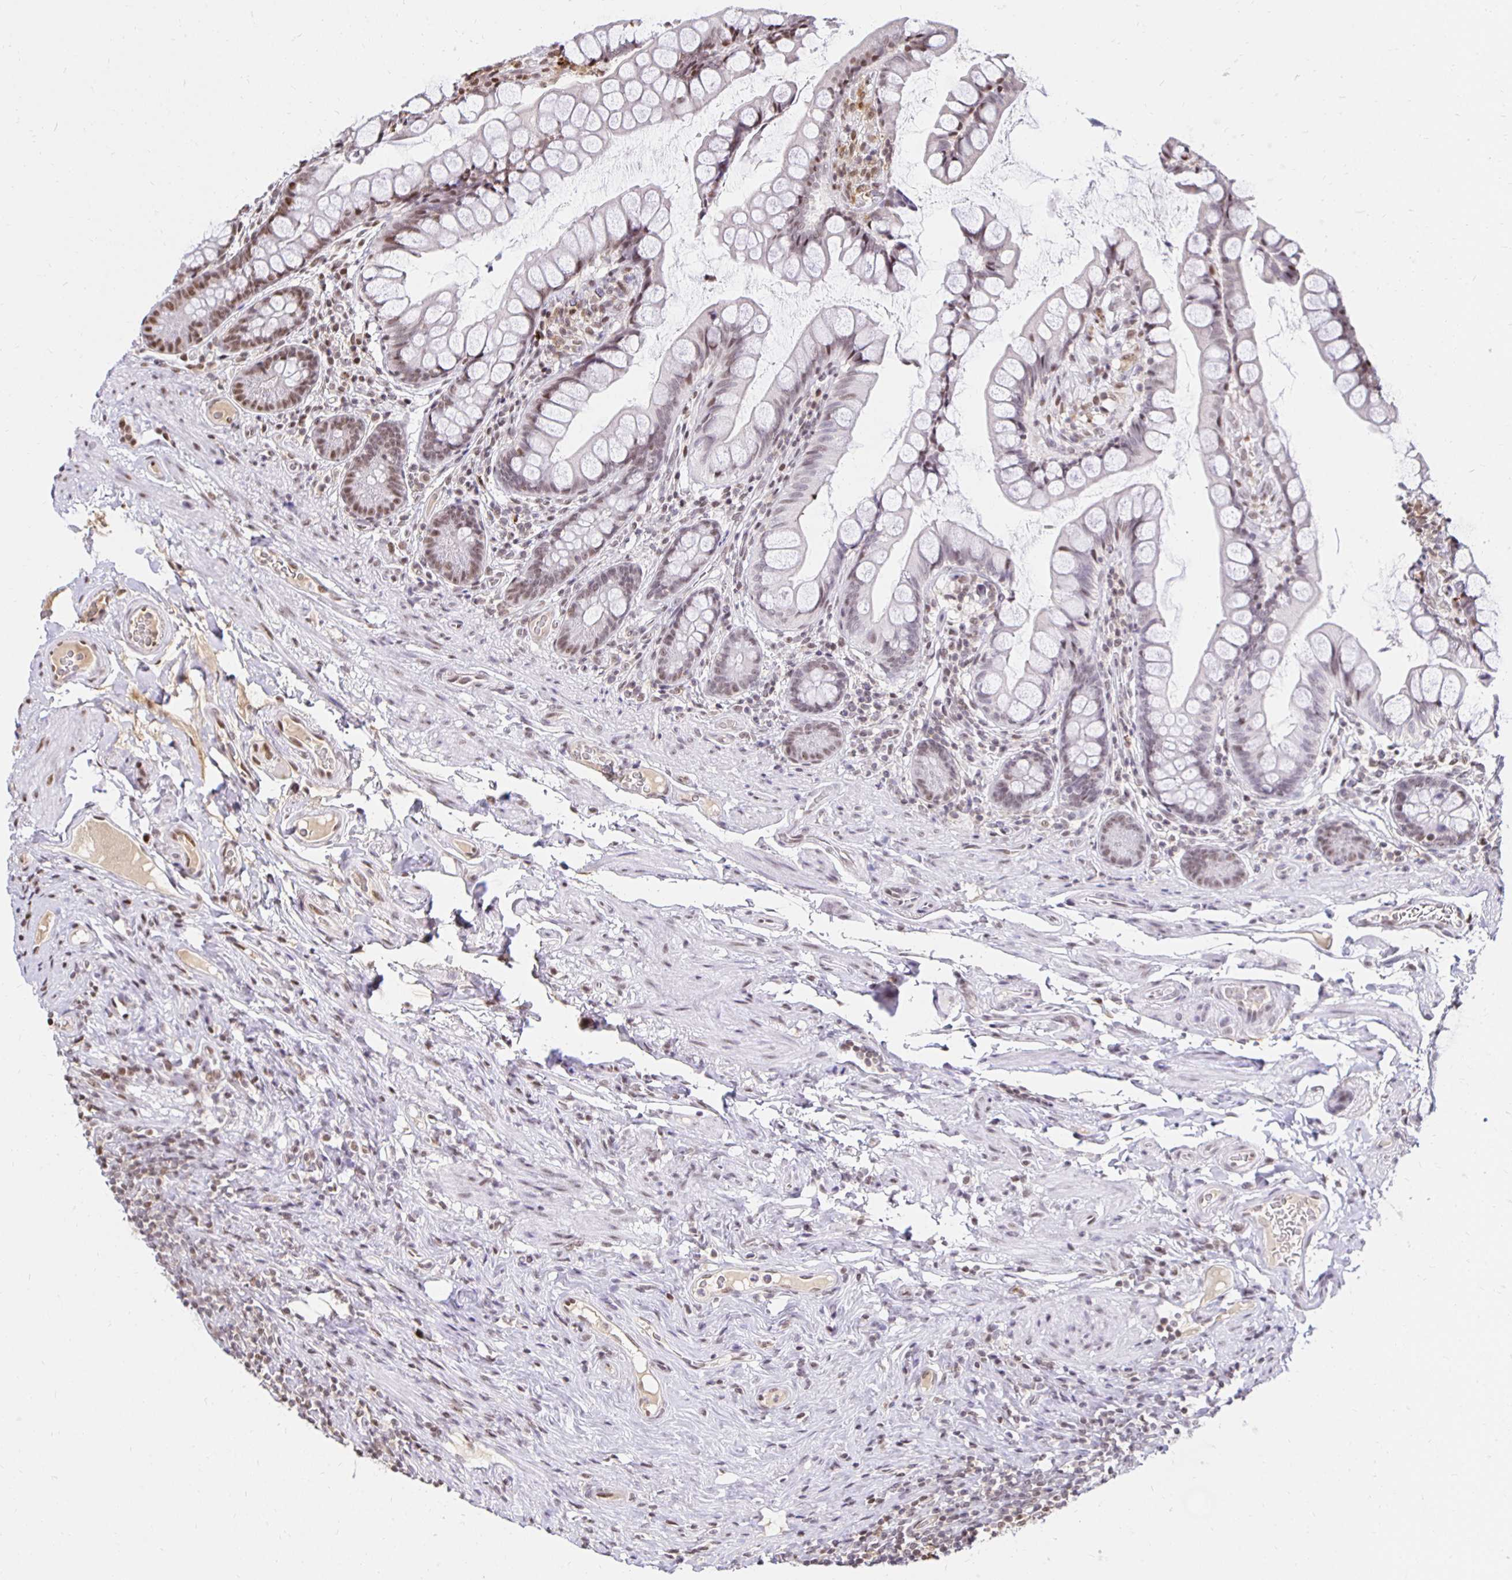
{"staining": {"intensity": "moderate", "quantity": "25%-75%", "location": "nuclear"}, "tissue": "small intestine", "cell_type": "Glandular cells", "image_type": "normal", "snomed": [{"axis": "morphology", "description": "Normal tissue, NOS"}, {"axis": "topography", "description": "Small intestine"}], "caption": "High-magnification brightfield microscopy of normal small intestine stained with DAB (brown) and counterstained with hematoxylin (blue). glandular cells exhibit moderate nuclear staining is present in approximately25%-75% of cells.", "gene": "ZNF579", "patient": {"sex": "male", "age": 70}}